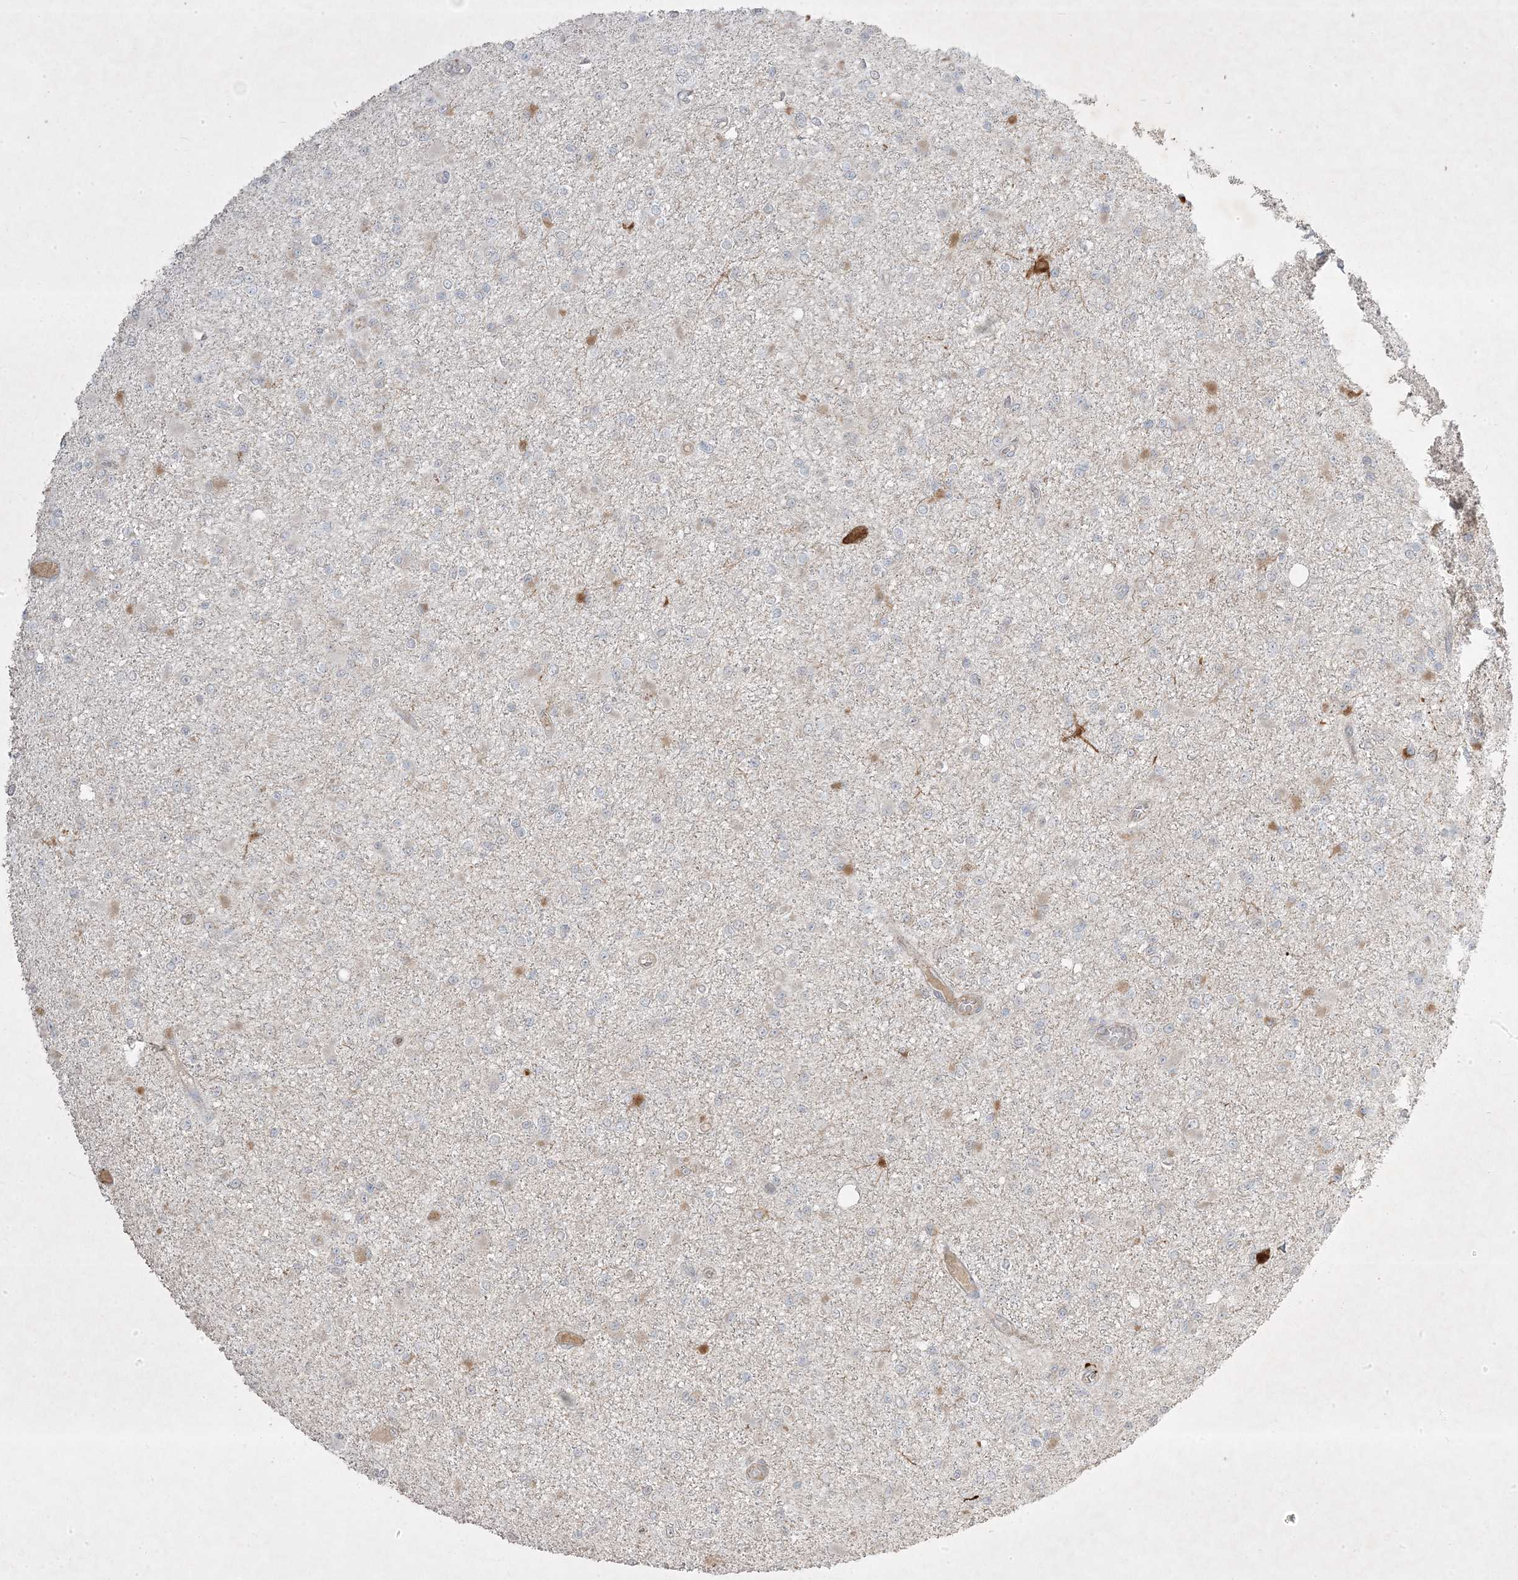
{"staining": {"intensity": "negative", "quantity": "none", "location": "none"}, "tissue": "glioma", "cell_type": "Tumor cells", "image_type": "cancer", "snomed": [{"axis": "morphology", "description": "Glioma, malignant, Low grade"}, {"axis": "topography", "description": "Brain"}], "caption": "High power microscopy photomicrograph of an immunohistochemistry micrograph of glioma, revealing no significant staining in tumor cells. (DAB (3,3'-diaminobenzidine) IHC, high magnification).", "gene": "RGL4", "patient": {"sex": "female", "age": 22}}